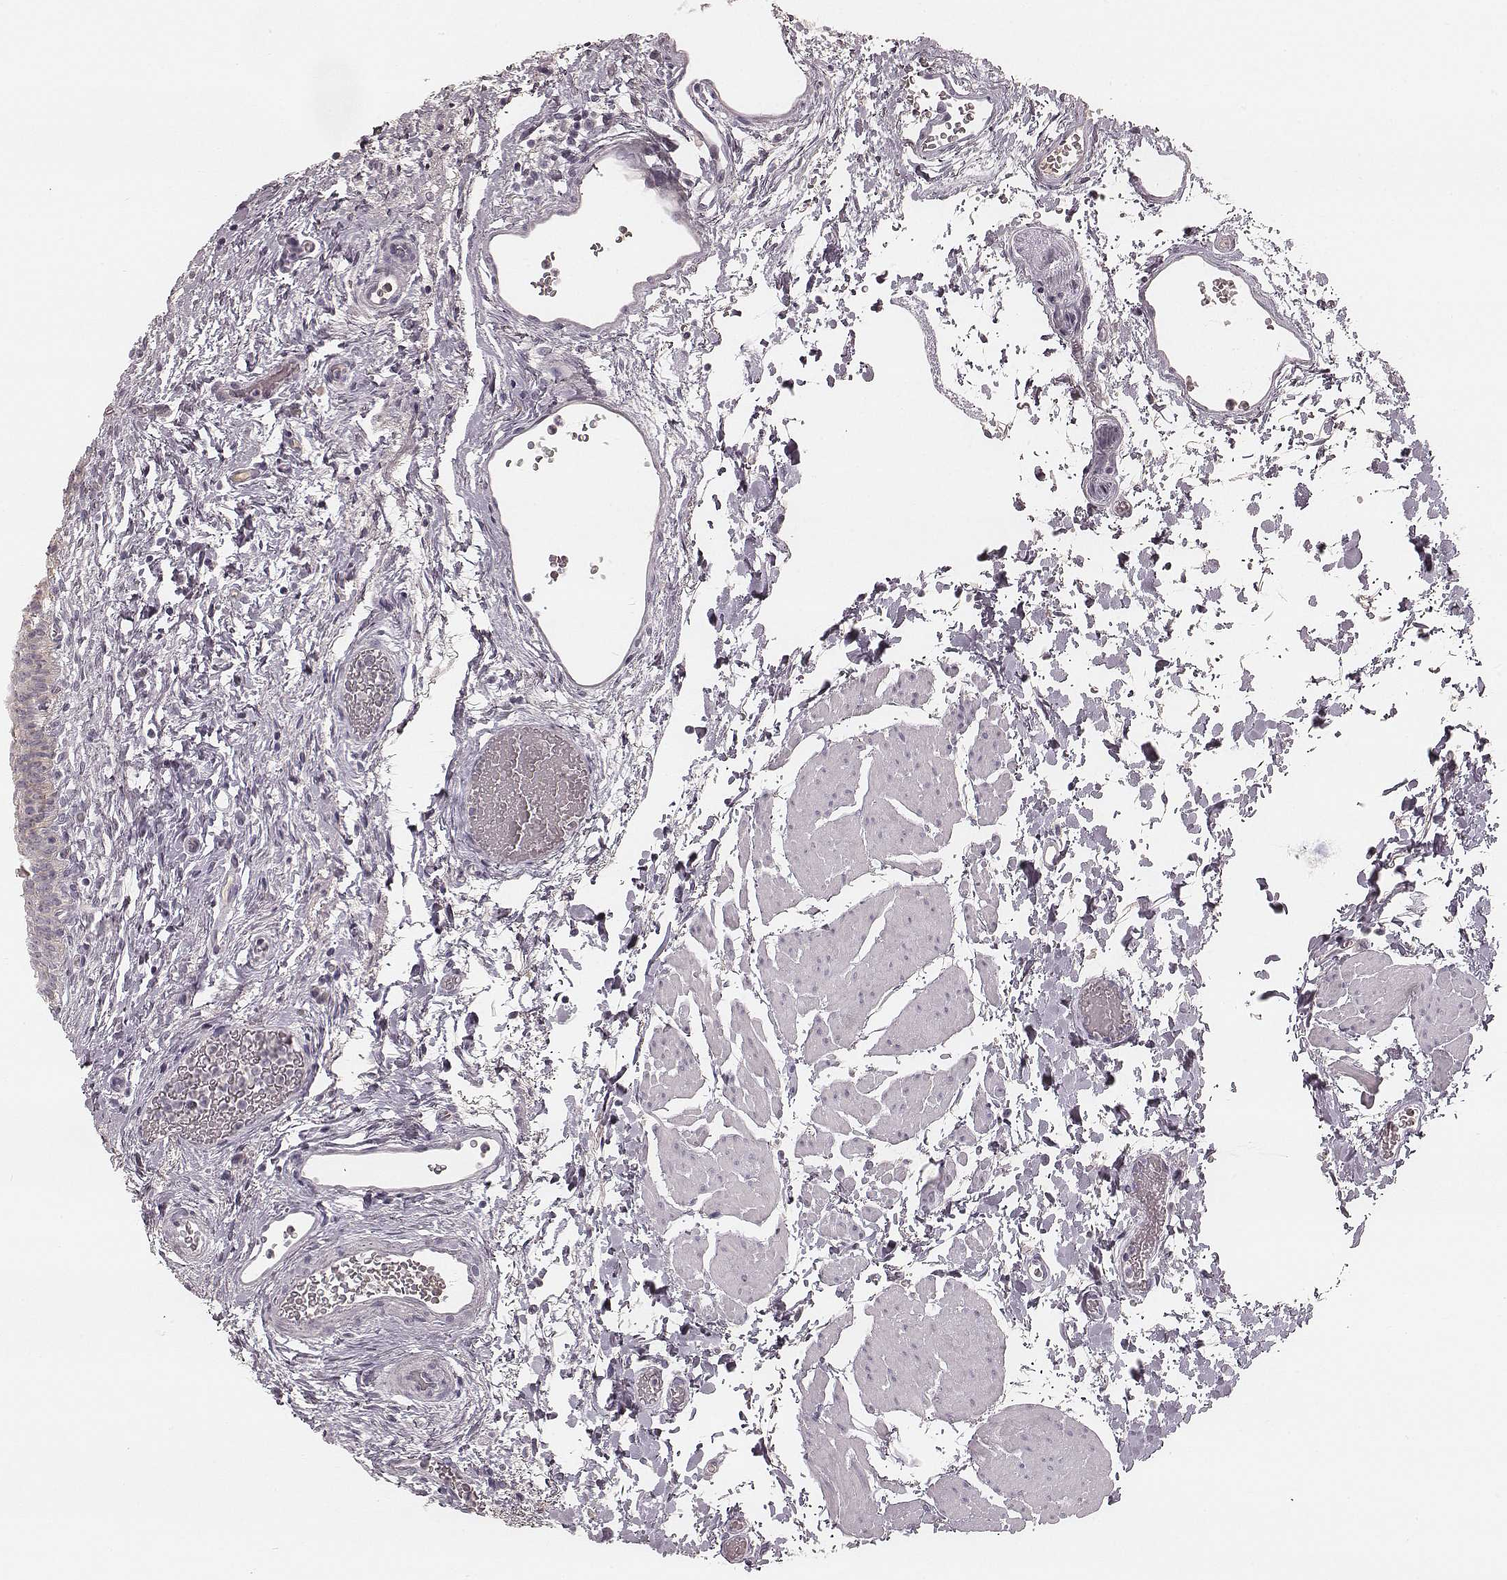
{"staining": {"intensity": "negative", "quantity": "none", "location": "none"}, "tissue": "urinary bladder", "cell_type": "Urothelial cells", "image_type": "normal", "snomed": [{"axis": "morphology", "description": "Normal tissue, NOS"}, {"axis": "topography", "description": "Urinary bladder"}], "caption": "Immunohistochemical staining of normal urinary bladder demonstrates no significant positivity in urothelial cells. Nuclei are stained in blue.", "gene": "SMIM24", "patient": {"sex": "male", "age": 56}}